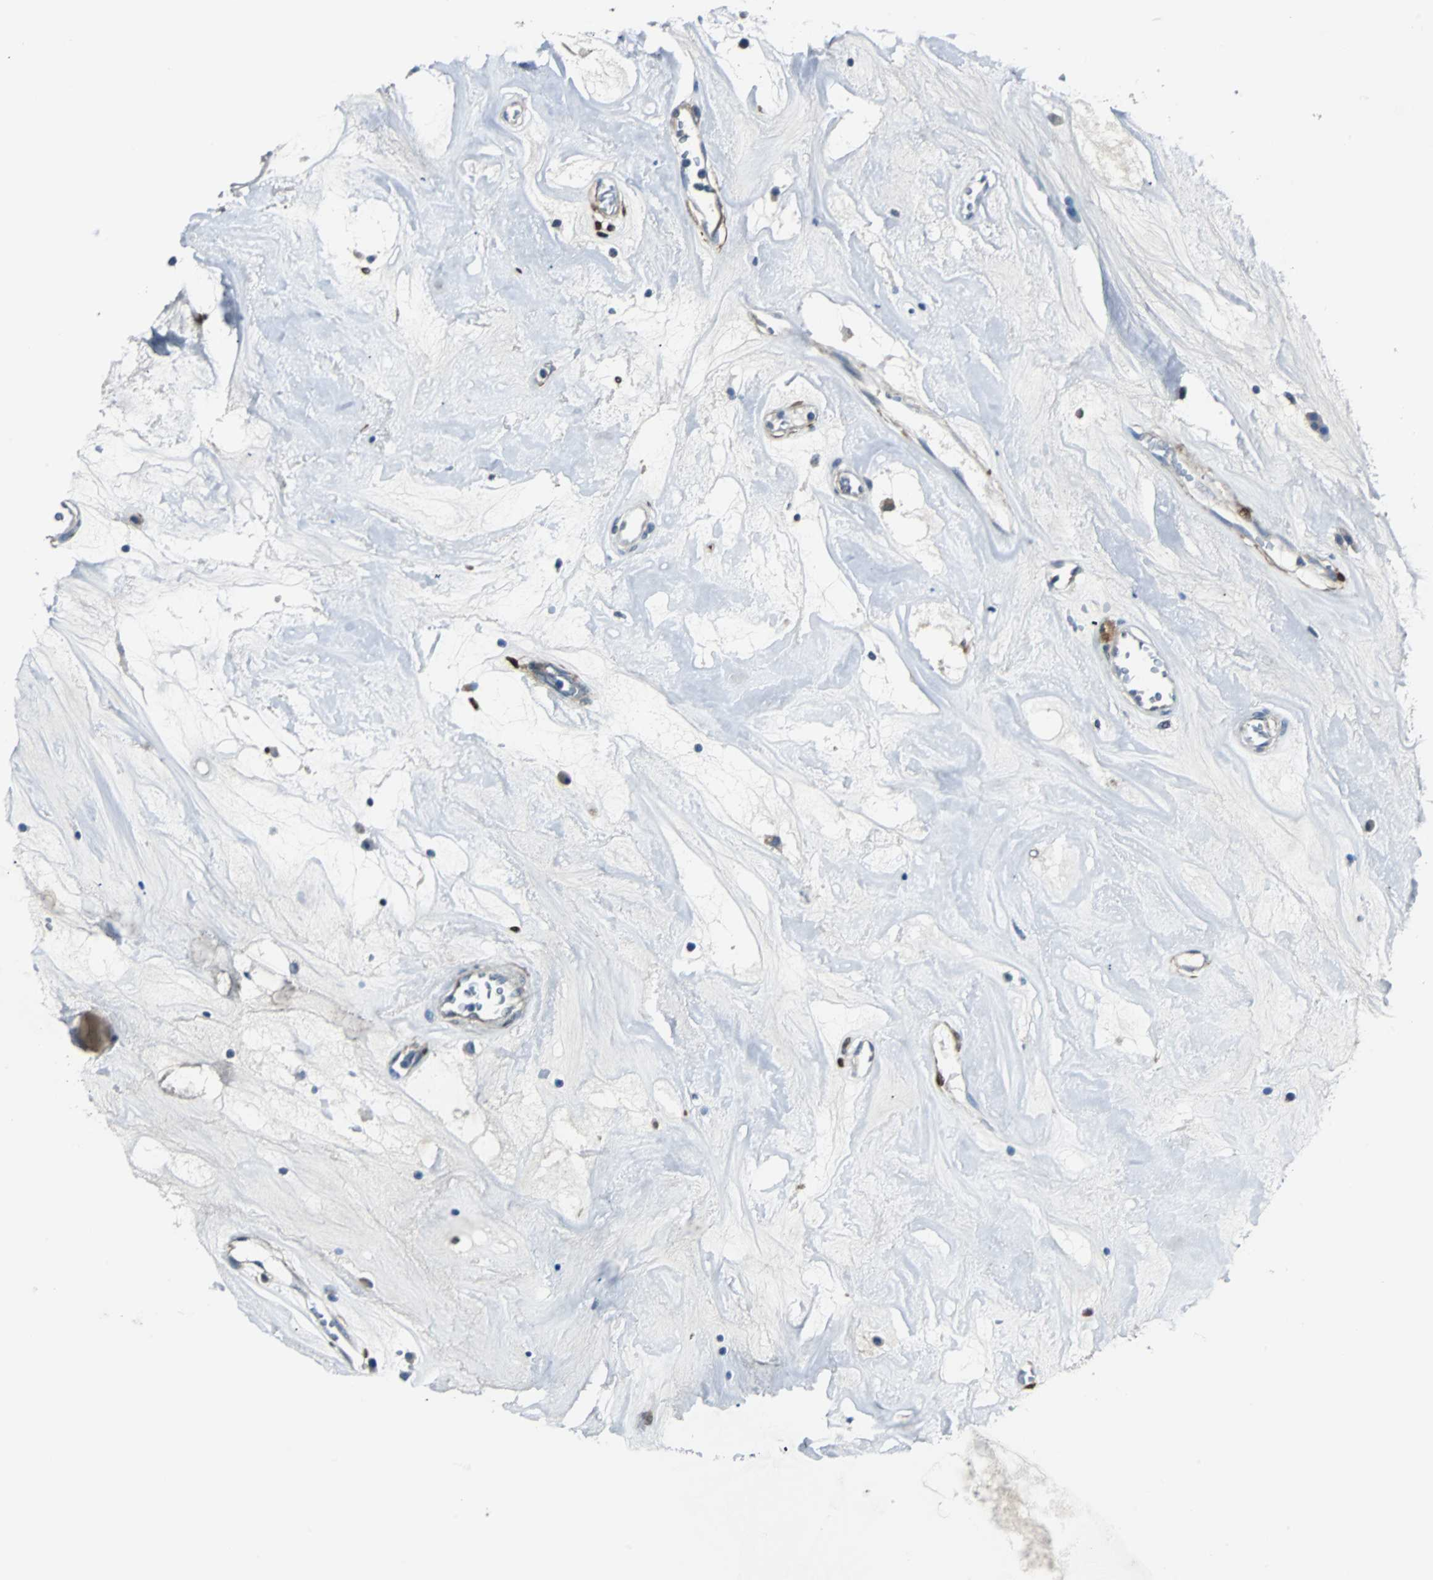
{"staining": {"intensity": "moderate", "quantity": ">75%", "location": "cytoplasmic/membranous"}, "tissue": "head and neck cancer", "cell_type": "Tumor cells", "image_type": "cancer", "snomed": [{"axis": "morphology", "description": "Adenocarcinoma, NOS"}, {"axis": "topography", "description": "Salivary gland"}, {"axis": "topography", "description": "Head-Neck"}], "caption": "Protein expression analysis of head and neck adenocarcinoma demonstrates moderate cytoplasmic/membranous expression in about >75% of tumor cells.", "gene": "FHL2", "patient": {"sex": "female", "age": 65}}